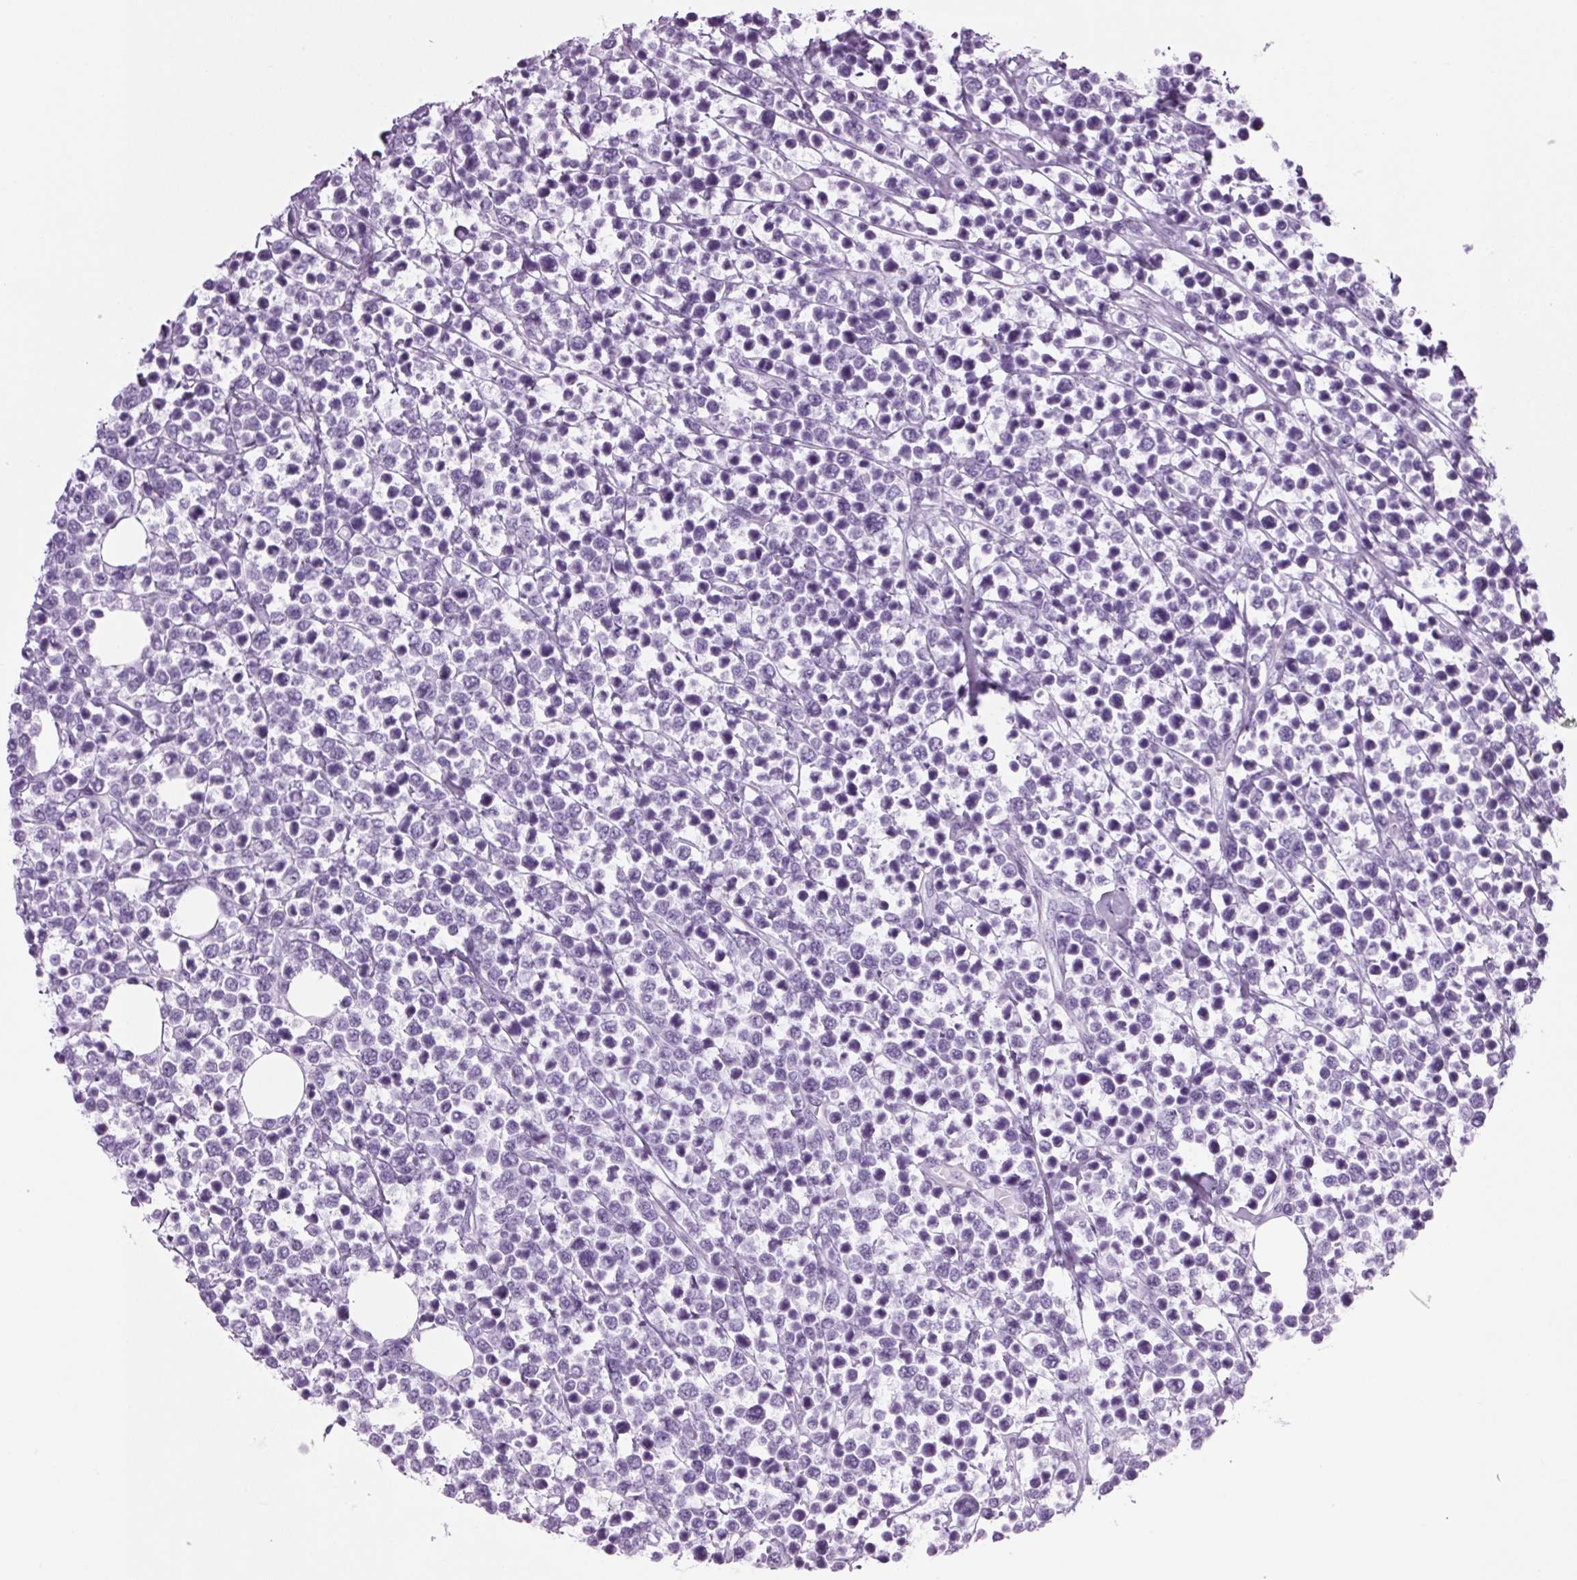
{"staining": {"intensity": "negative", "quantity": "none", "location": "none"}, "tissue": "lymphoma", "cell_type": "Tumor cells", "image_type": "cancer", "snomed": [{"axis": "morphology", "description": "Malignant lymphoma, non-Hodgkin's type, High grade"}, {"axis": "topography", "description": "Soft tissue"}], "caption": "Immunohistochemistry (IHC) histopathology image of human lymphoma stained for a protein (brown), which exhibits no staining in tumor cells.", "gene": "PPP1R1A", "patient": {"sex": "female", "age": 56}}